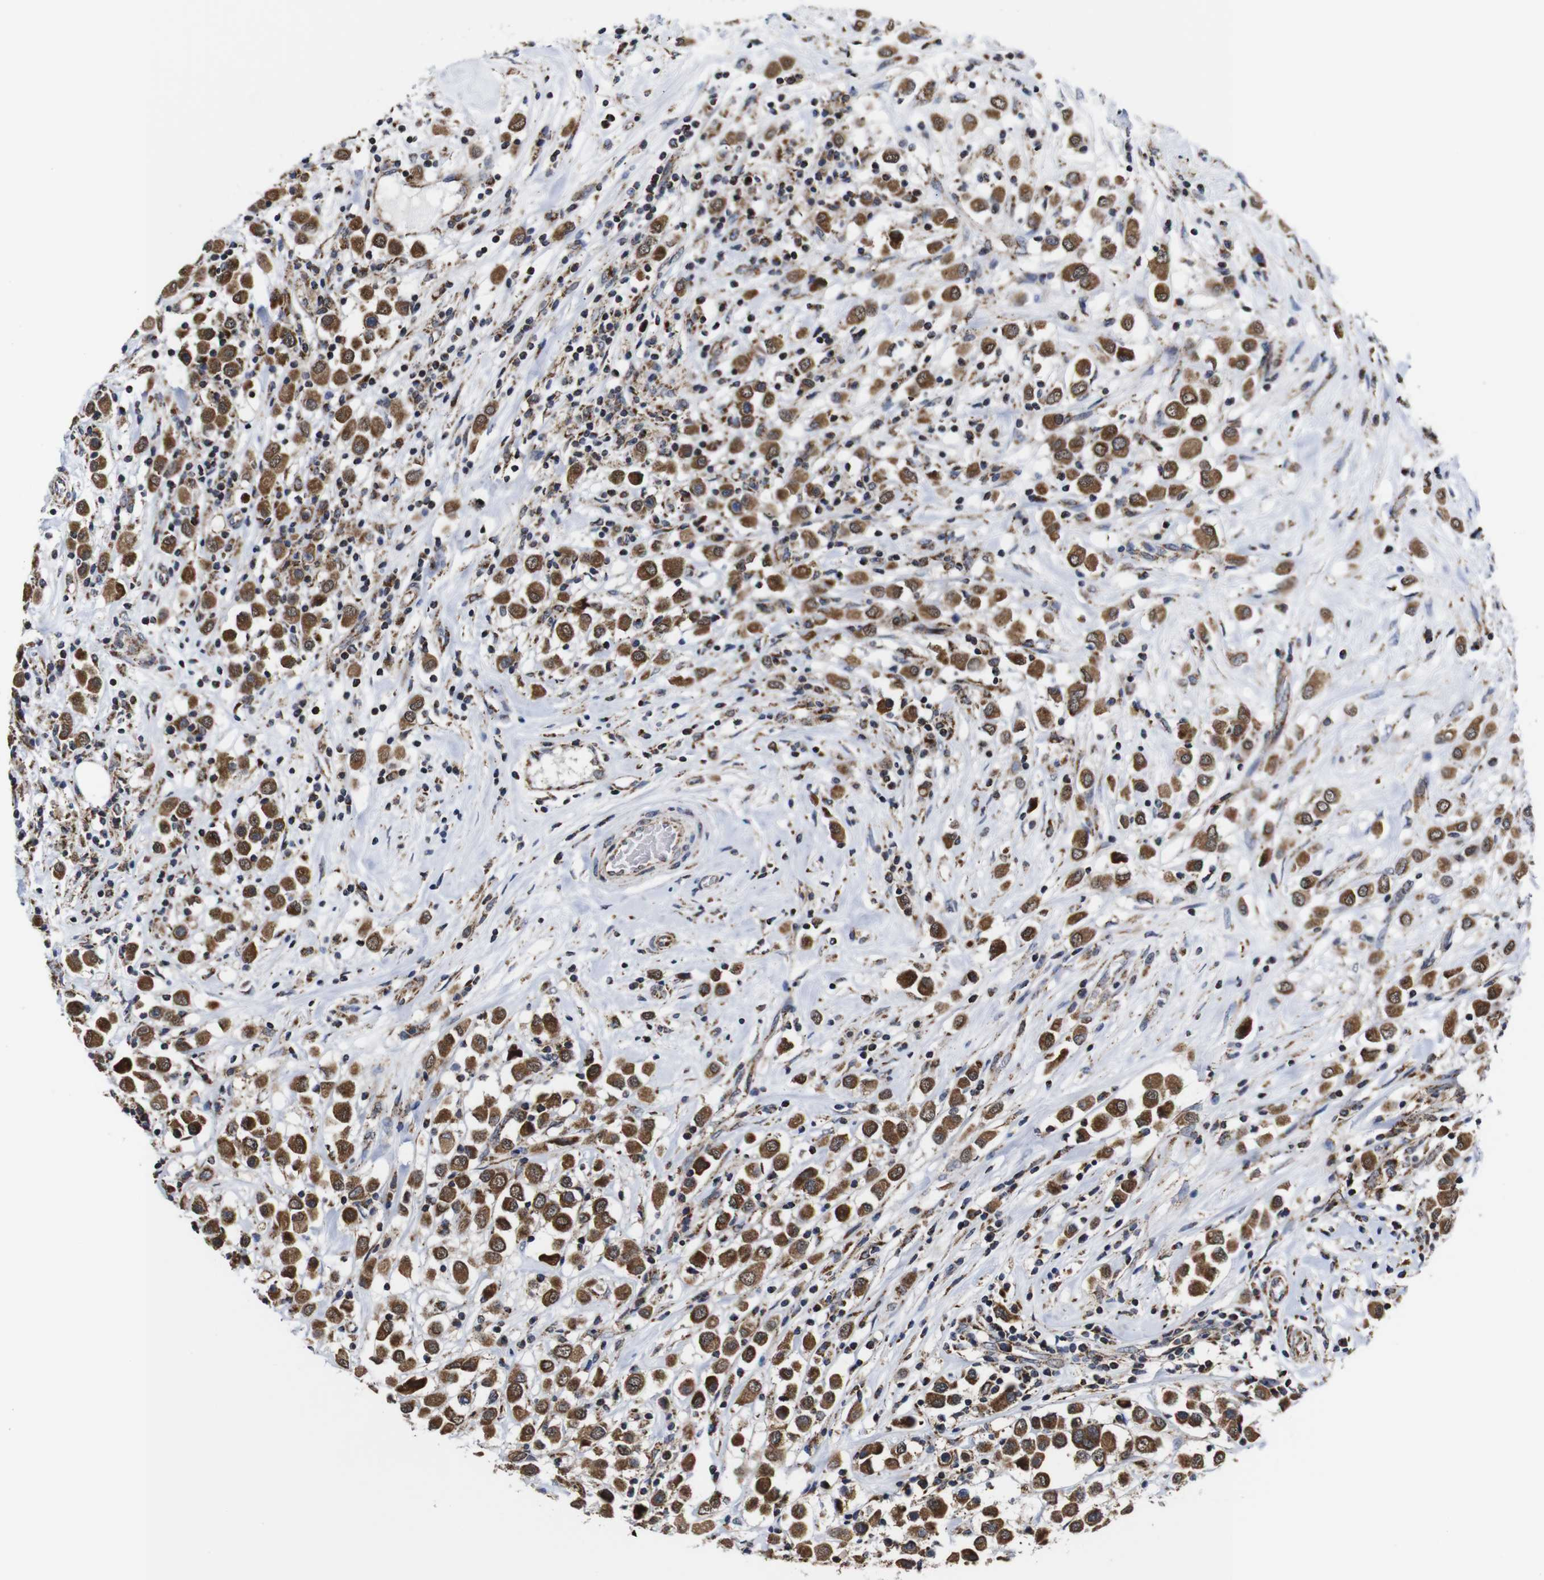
{"staining": {"intensity": "strong", "quantity": ">75%", "location": "cytoplasmic/membranous"}, "tissue": "breast cancer", "cell_type": "Tumor cells", "image_type": "cancer", "snomed": [{"axis": "morphology", "description": "Duct carcinoma"}, {"axis": "topography", "description": "Breast"}], "caption": "Tumor cells demonstrate high levels of strong cytoplasmic/membranous positivity in about >75% of cells in breast intraductal carcinoma. The staining is performed using DAB (3,3'-diaminobenzidine) brown chromogen to label protein expression. The nuclei are counter-stained blue using hematoxylin.", "gene": "C17orf80", "patient": {"sex": "female", "age": 61}}